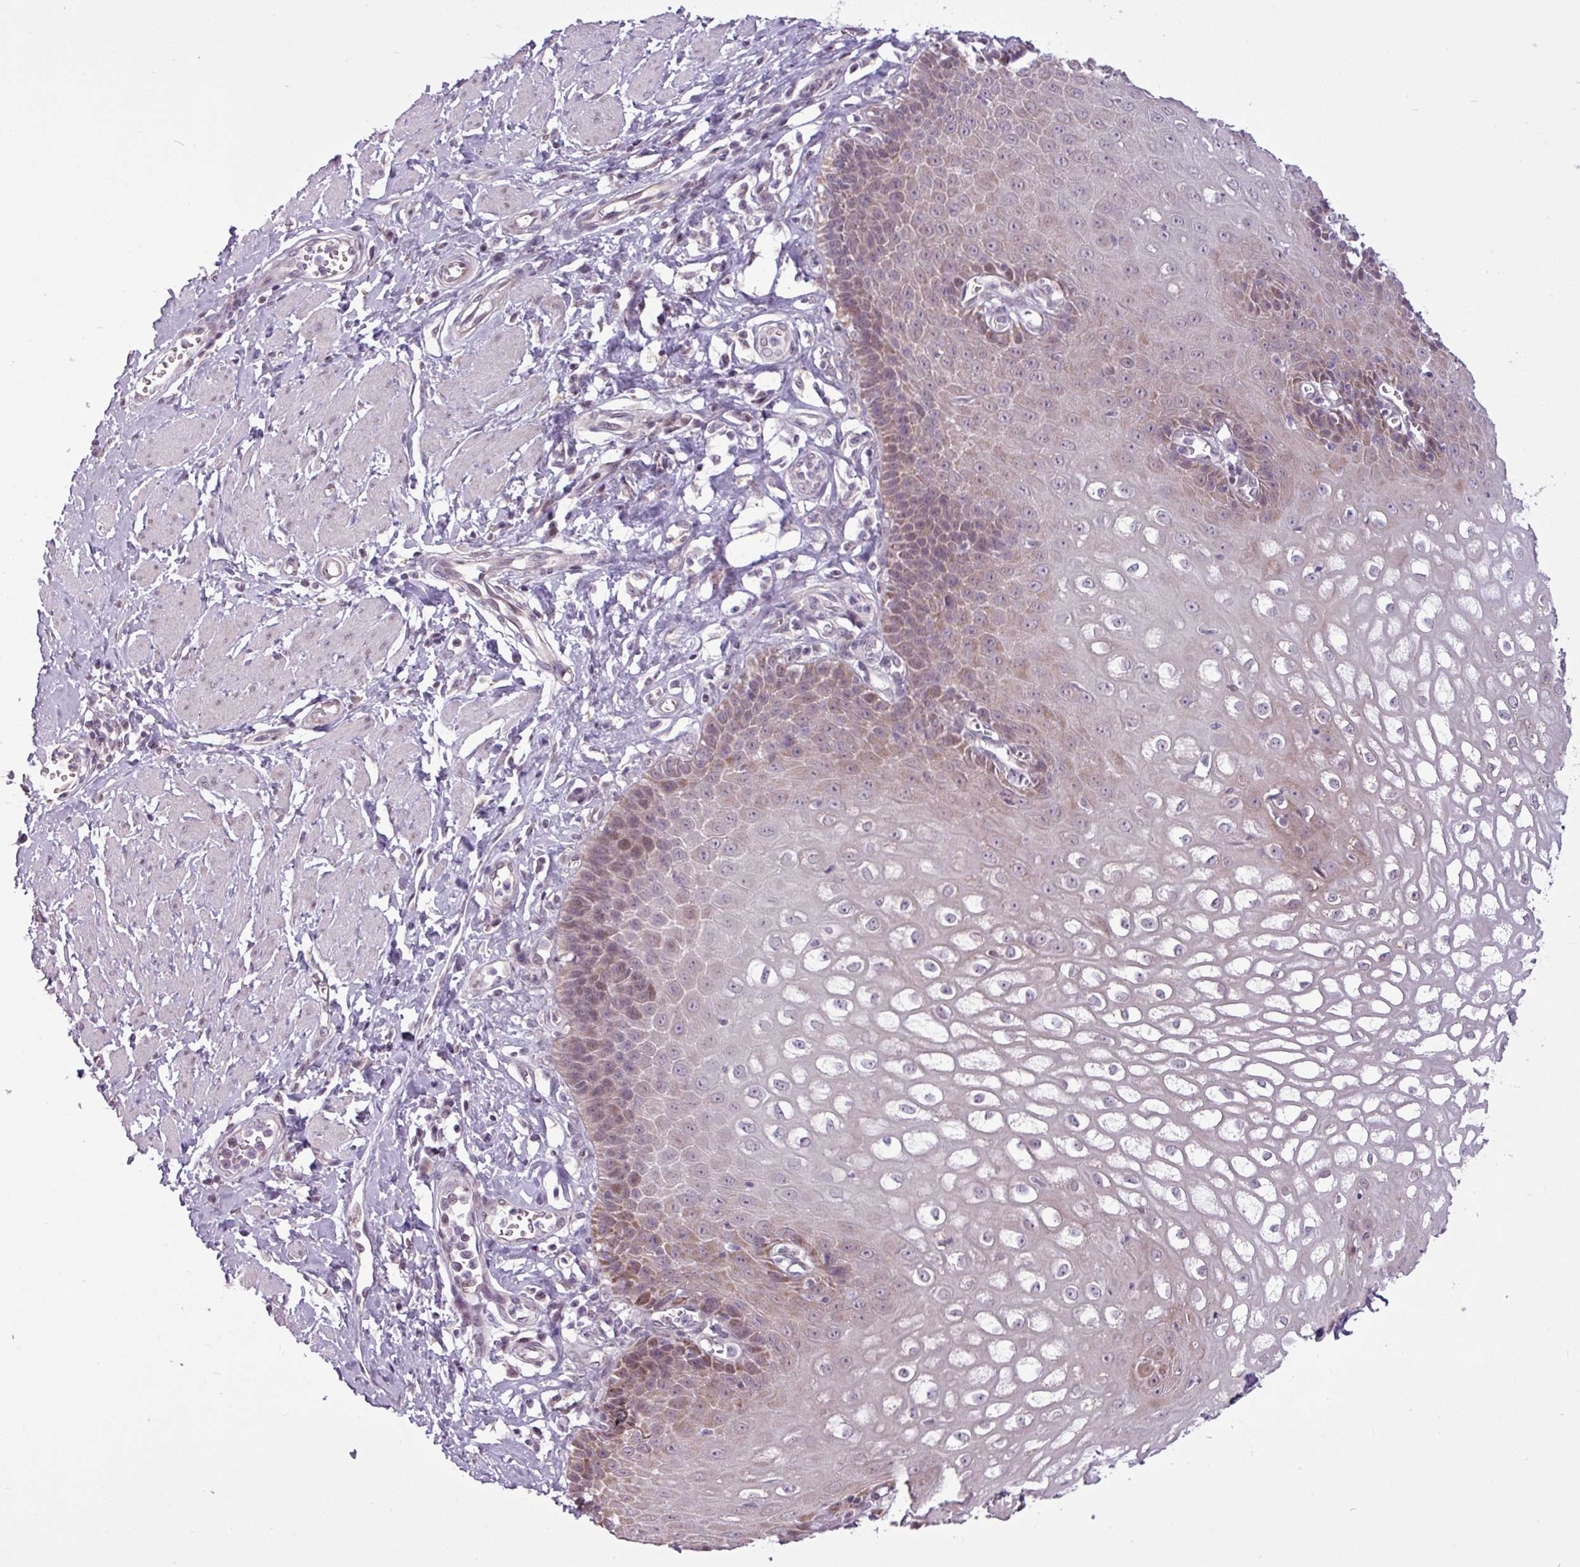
{"staining": {"intensity": "moderate", "quantity": "25%-75%", "location": "cytoplasmic/membranous"}, "tissue": "esophagus", "cell_type": "Squamous epithelial cells", "image_type": "normal", "snomed": [{"axis": "morphology", "description": "Normal tissue, NOS"}, {"axis": "topography", "description": "Esophagus"}], "caption": "Protein staining of benign esophagus demonstrates moderate cytoplasmic/membranous positivity in approximately 25%-75% of squamous epithelial cells. The staining was performed using DAB, with brown indicating positive protein expression. Nuclei are stained blue with hematoxylin.", "gene": "GPT2", "patient": {"sex": "male", "age": 67}}